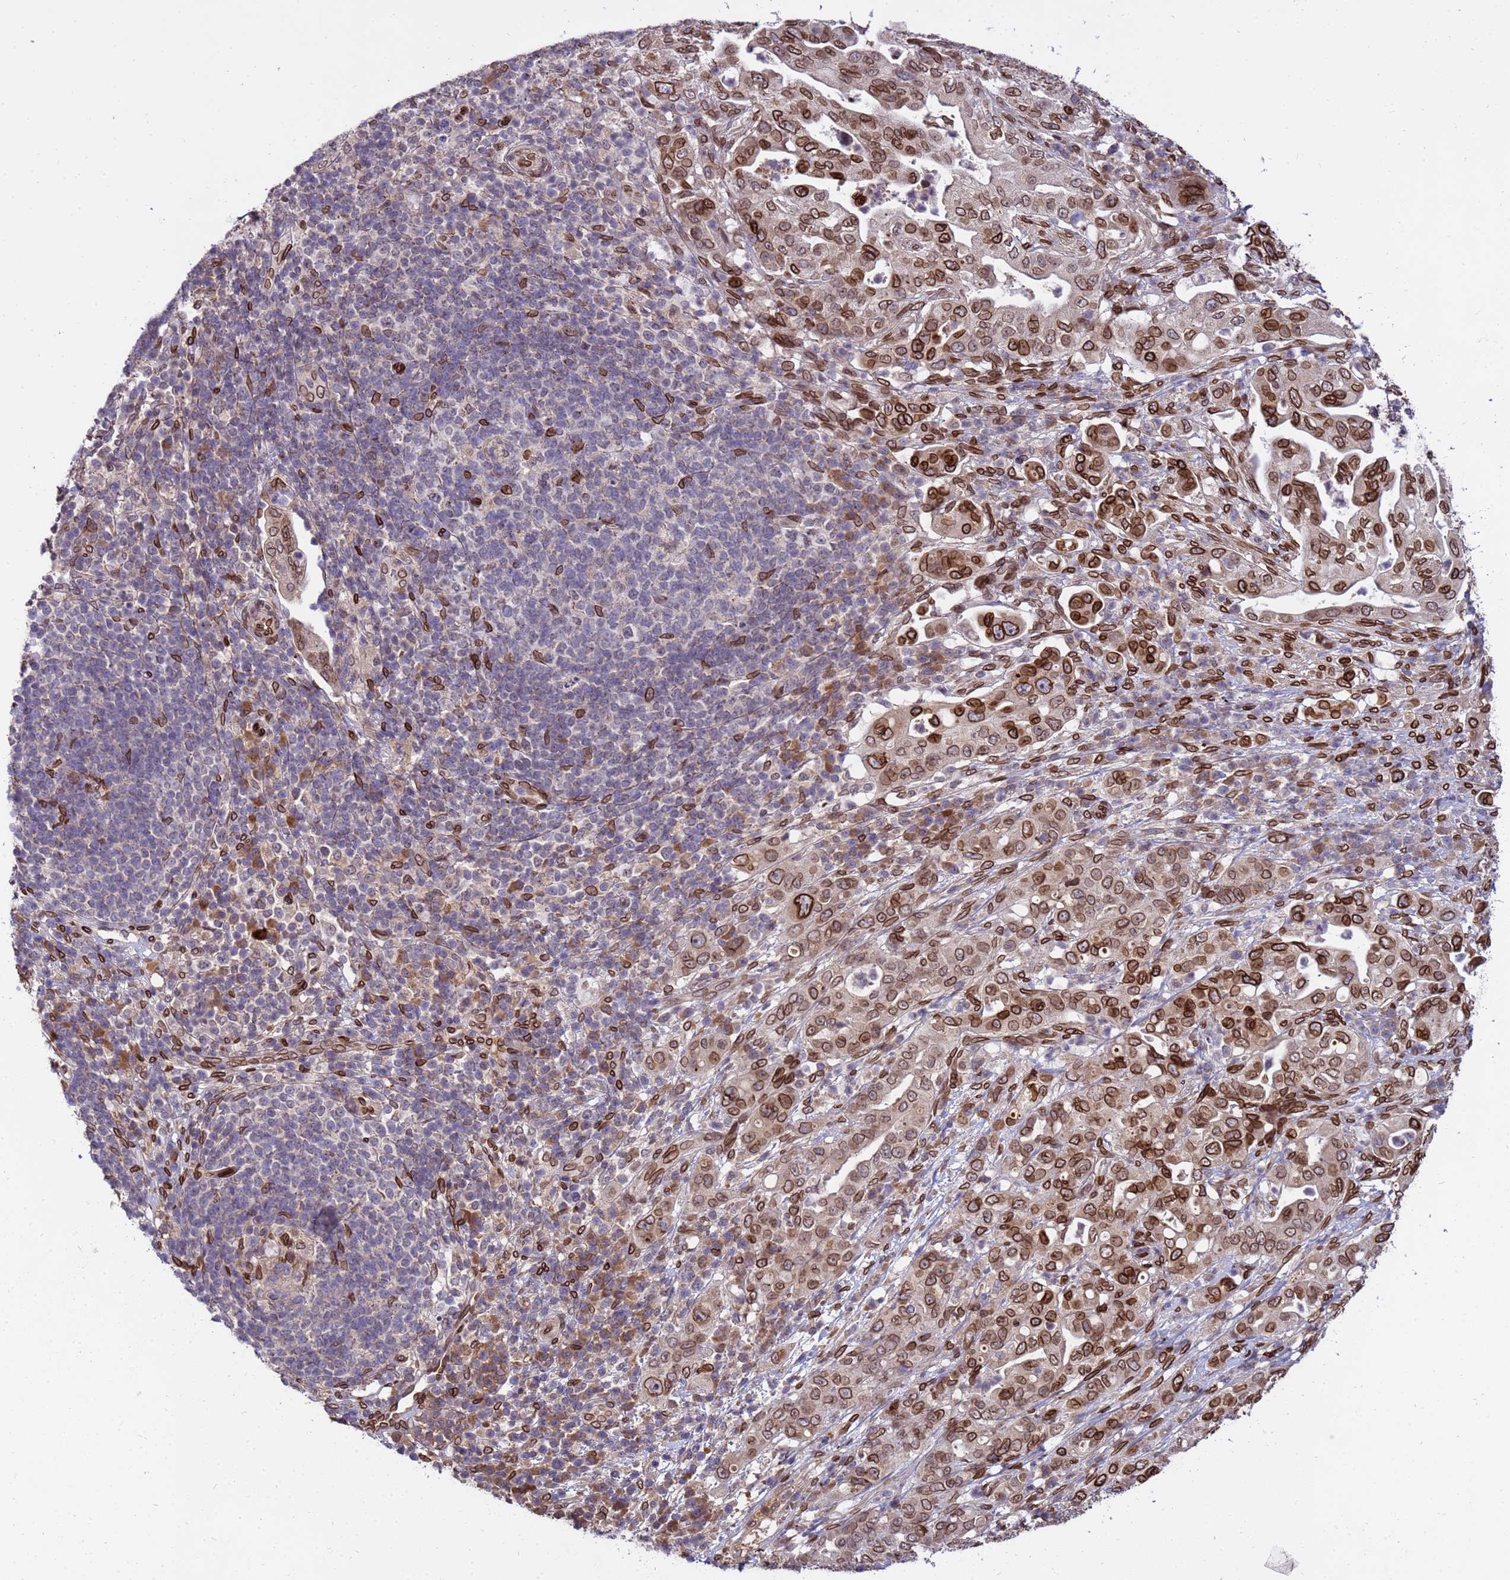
{"staining": {"intensity": "strong", "quantity": ">75%", "location": "cytoplasmic/membranous,nuclear"}, "tissue": "pancreatic cancer", "cell_type": "Tumor cells", "image_type": "cancer", "snomed": [{"axis": "morphology", "description": "Normal tissue, NOS"}, {"axis": "morphology", "description": "Adenocarcinoma, NOS"}, {"axis": "topography", "description": "Lymph node"}, {"axis": "topography", "description": "Pancreas"}], "caption": "Strong cytoplasmic/membranous and nuclear positivity is identified in approximately >75% of tumor cells in pancreatic adenocarcinoma.", "gene": "GPR135", "patient": {"sex": "female", "age": 67}}